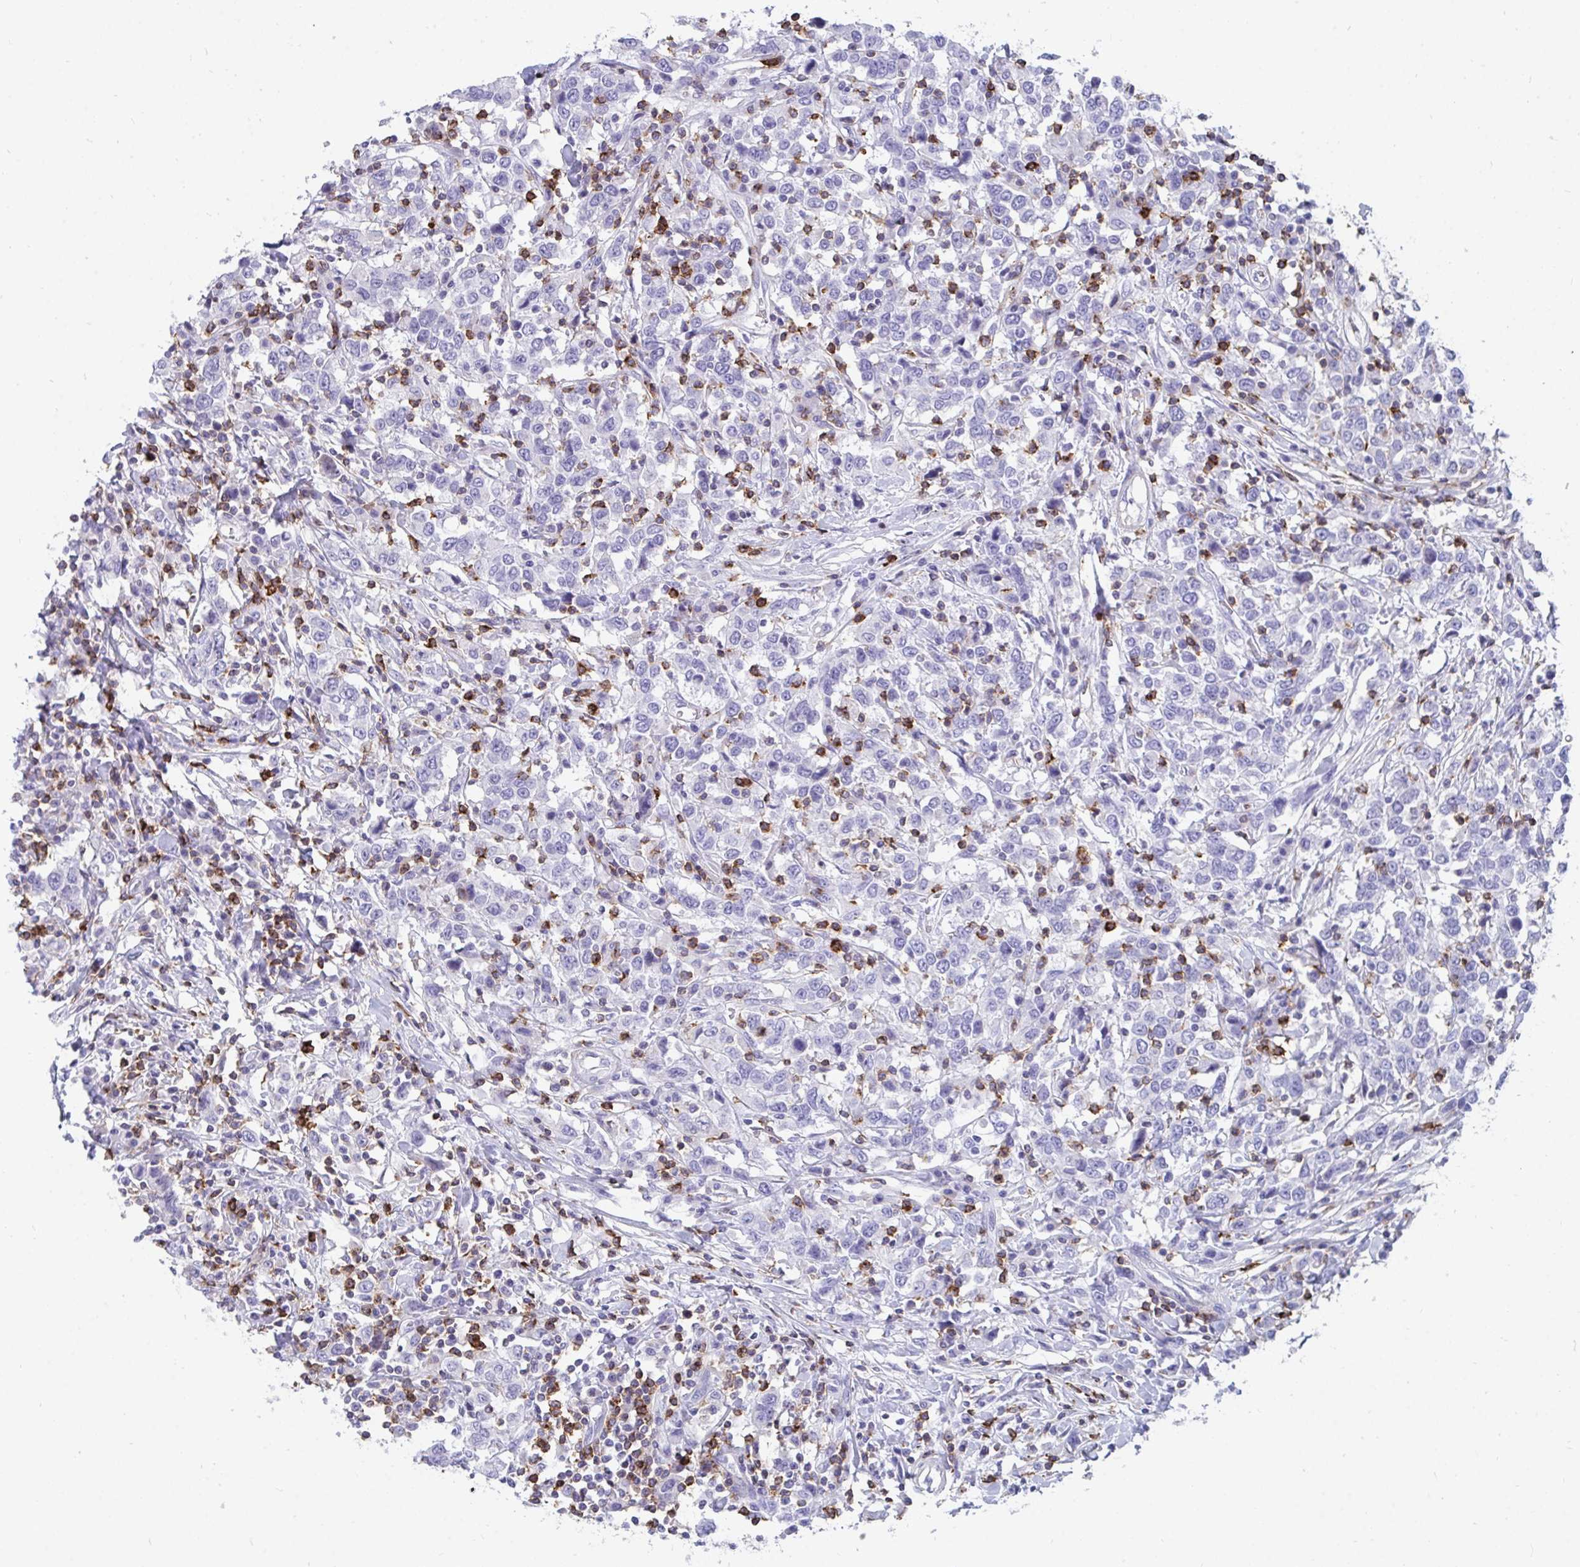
{"staining": {"intensity": "negative", "quantity": "none", "location": "none"}, "tissue": "urothelial cancer", "cell_type": "Tumor cells", "image_type": "cancer", "snomed": [{"axis": "morphology", "description": "Urothelial carcinoma, High grade"}, {"axis": "topography", "description": "Urinary bladder"}], "caption": "Tumor cells are negative for brown protein staining in high-grade urothelial carcinoma.", "gene": "CD7", "patient": {"sex": "male", "age": 61}}